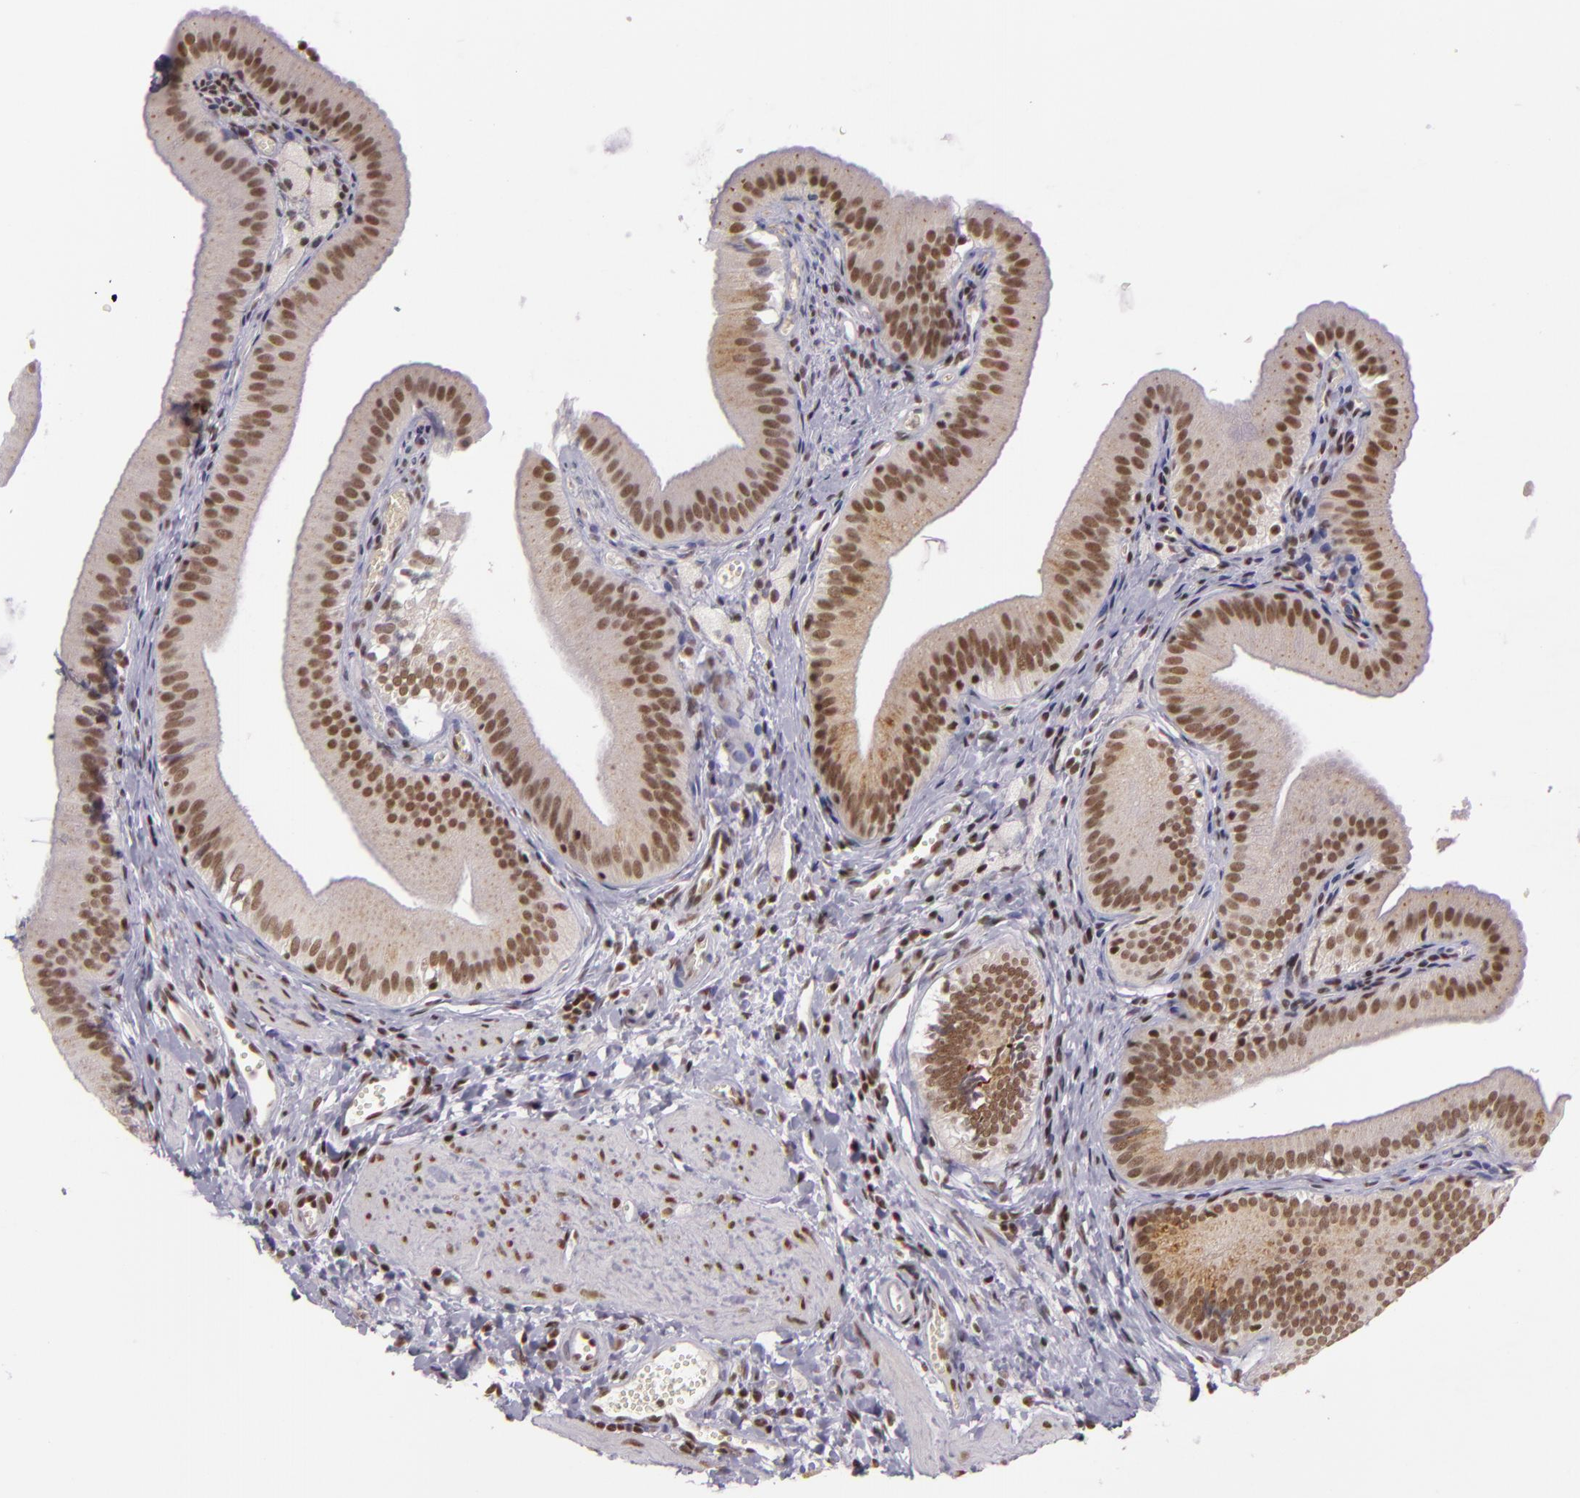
{"staining": {"intensity": "strong", "quantity": ">75%", "location": "cytoplasmic/membranous,nuclear"}, "tissue": "gallbladder", "cell_type": "Glandular cells", "image_type": "normal", "snomed": [{"axis": "morphology", "description": "Normal tissue, NOS"}, {"axis": "topography", "description": "Gallbladder"}], "caption": "Approximately >75% of glandular cells in benign human gallbladder demonstrate strong cytoplasmic/membranous,nuclear protein staining as visualized by brown immunohistochemical staining.", "gene": "ZFX", "patient": {"sex": "female", "age": 24}}